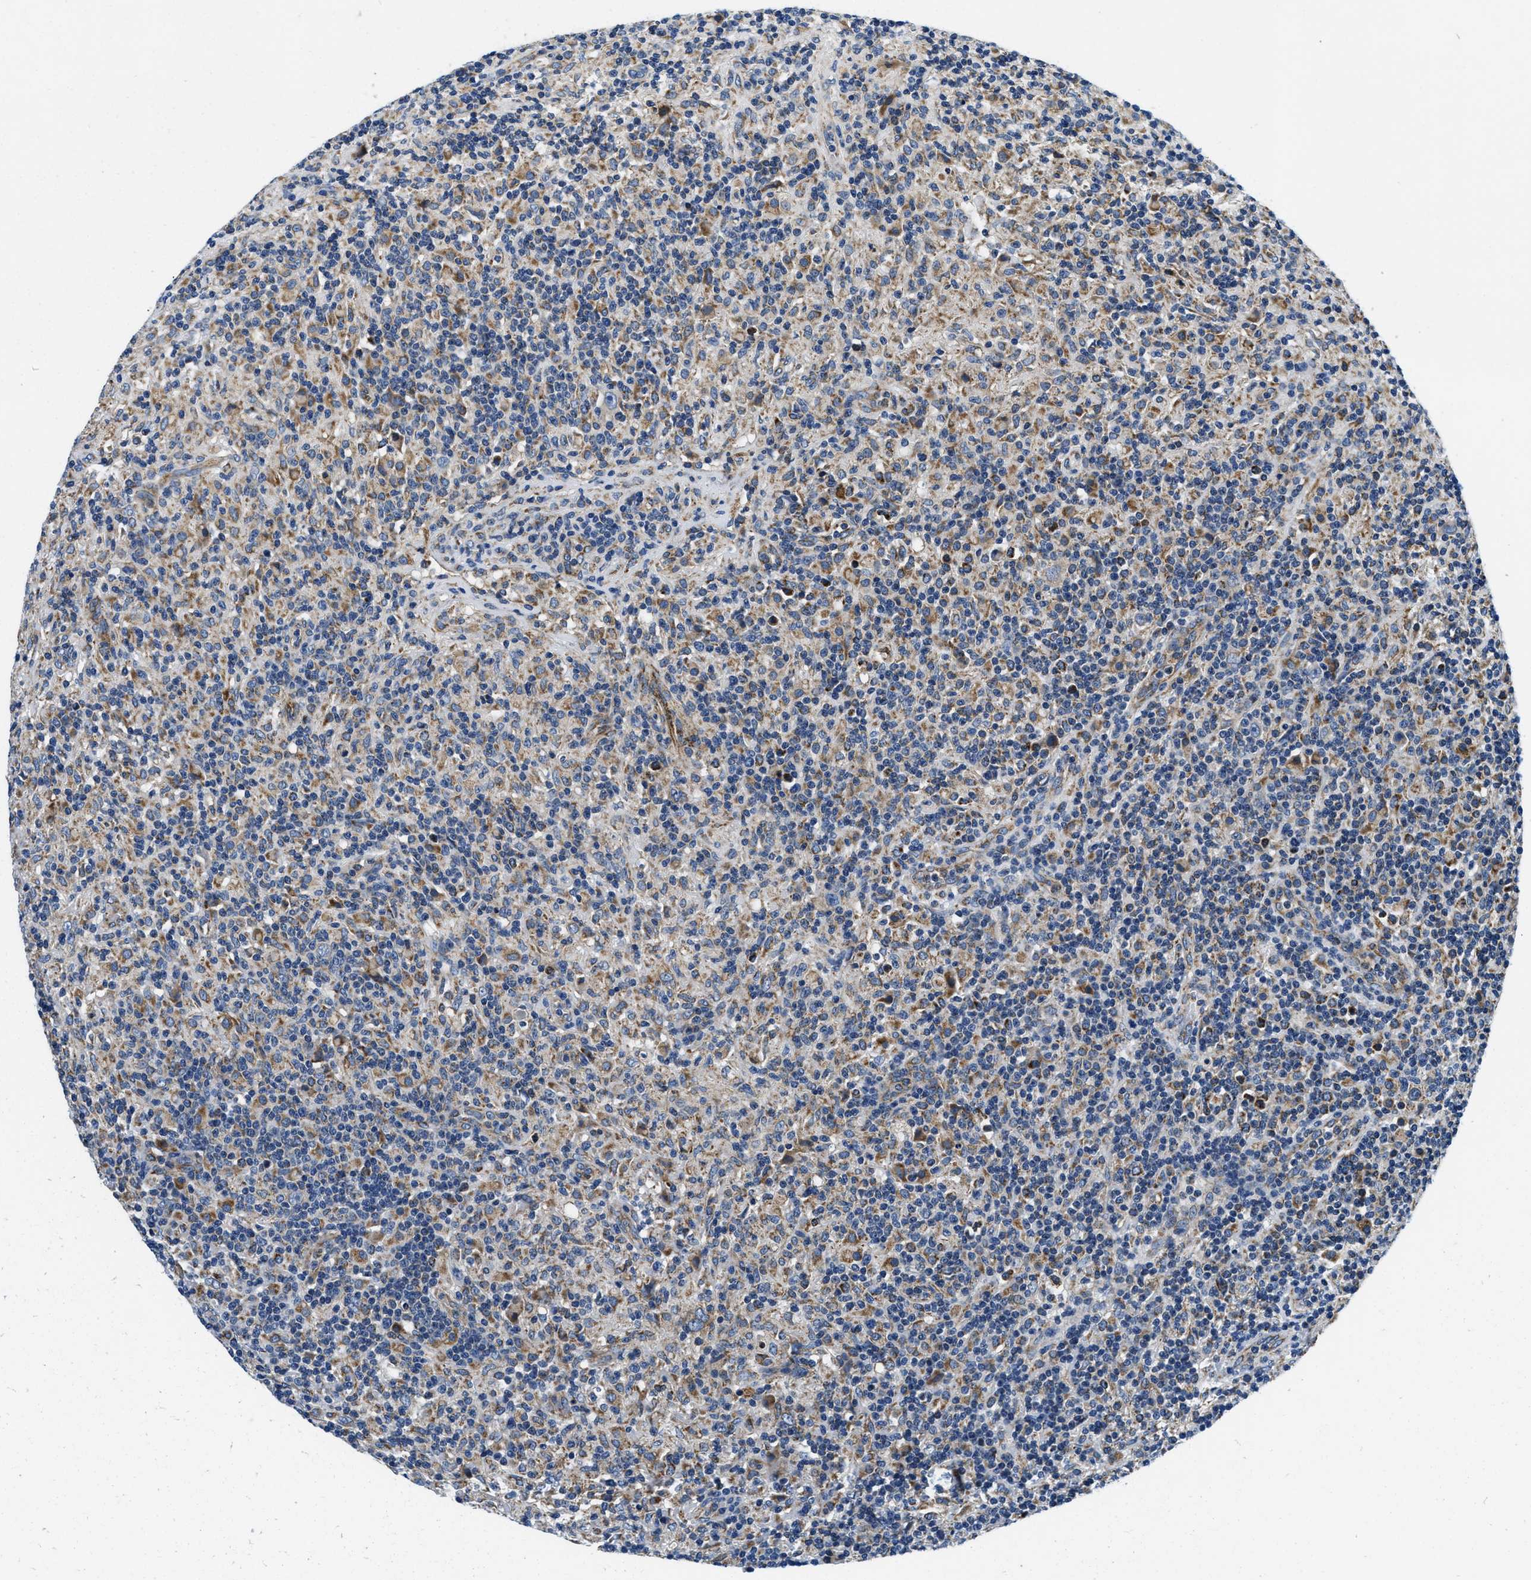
{"staining": {"intensity": "weak", "quantity": "<25%", "location": "cytoplasmic/membranous"}, "tissue": "lymphoma", "cell_type": "Tumor cells", "image_type": "cancer", "snomed": [{"axis": "morphology", "description": "Hodgkin's disease, NOS"}, {"axis": "topography", "description": "Lymph node"}], "caption": "DAB immunohistochemical staining of Hodgkin's disease exhibits no significant positivity in tumor cells.", "gene": "SAMD4B", "patient": {"sex": "male", "age": 70}}